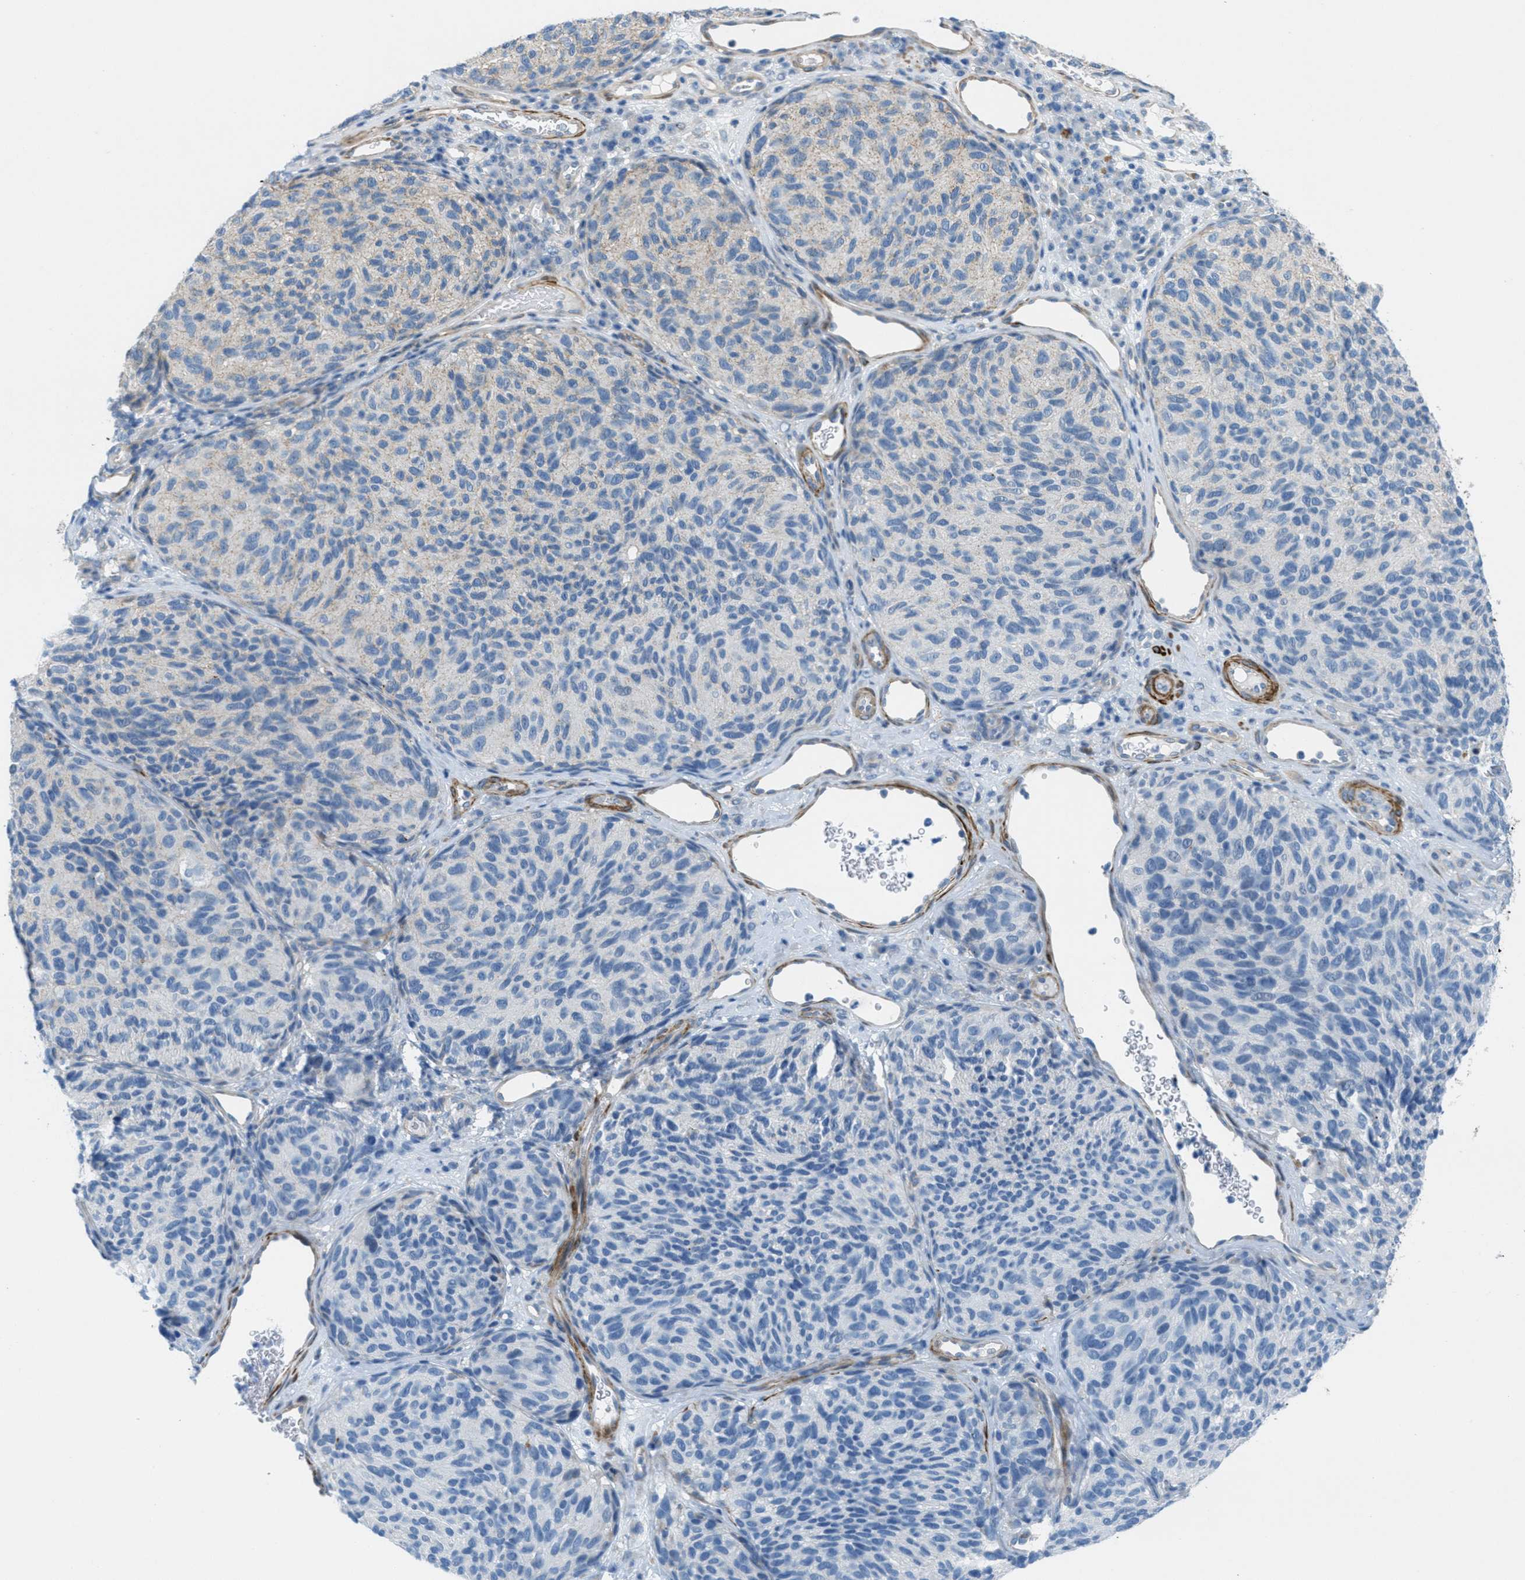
{"staining": {"intensity": "weak", "quantity": "25%-75%", "location": "cytoplasmic/membranous"}, "tissue": "melanoma", "cell_type": "Tumor cells", "image_type": "cancer", "snomed": [{"axis": "morphology", "description": "Malignant melanoma, NOS"}, {"axis": "topography", "description": "Skin"}], "caption": "This photomicrograph reveals immunohistochemistry staining of melanoma, with low weak cytoplasmic/membranous staining in about 25%-75% of tumor cells.", "gene": "MFSD13A", "patient": {"sex": "female", "age": 73}}